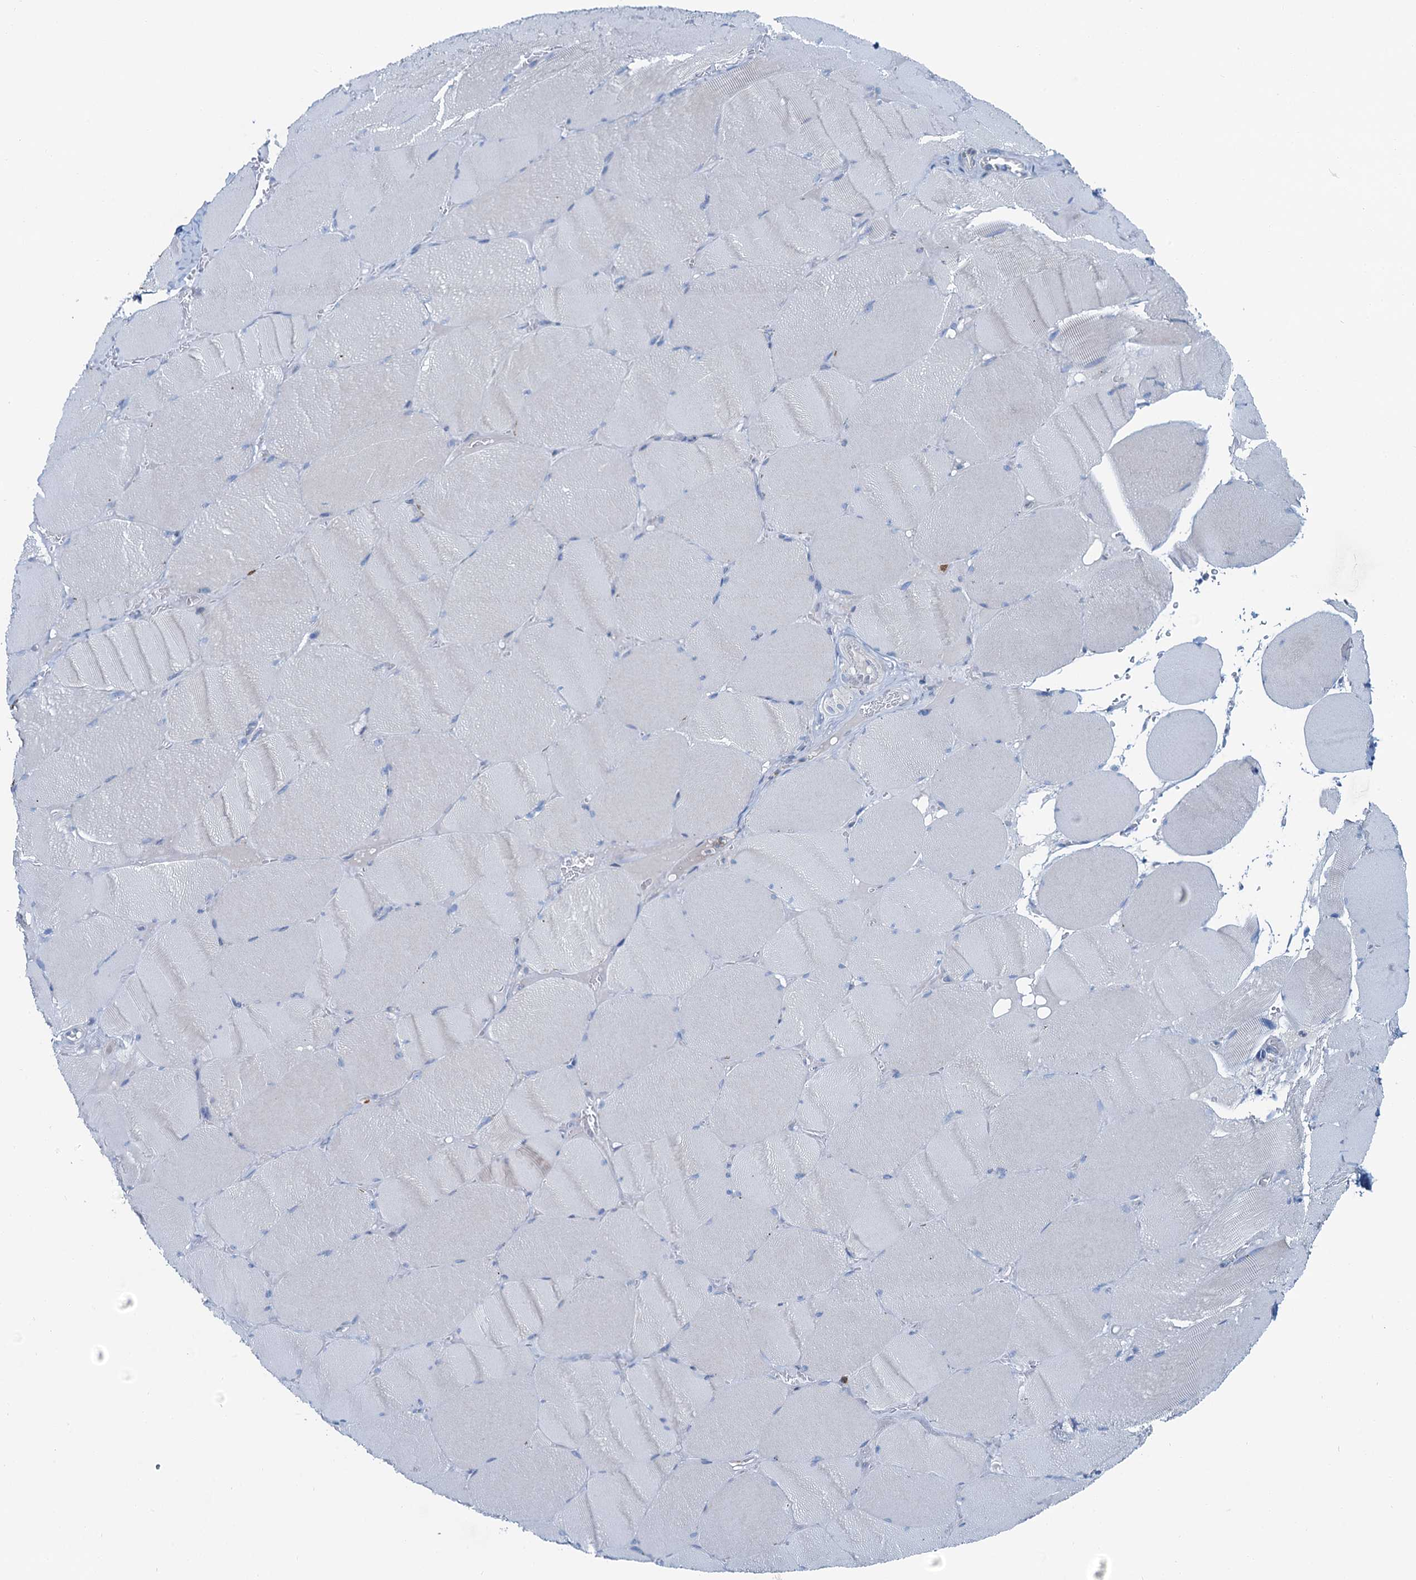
{"staining": {"intensity": "weak", "quantity": "<25%", "location": "cytoplasmic/membranous"}, "tissue": "skeletal muscle", "cell_type": "Myocytes", "image_type": "normal", "snomed": [{"axis": "morphology", "description": "Normal tissue, NOS"}, {"axis": "topography", "description": "Skeletal muscle"}, {"axis": "topography", "description": "Head-Neck"}], "caption": "Unremarkable skeletal muscle was stained to show a protein in brown. There is no significant expression in myocytes. The staining is performed using DAB (3,3'-diaminobenzidine) brown chromogen with nuclei counter-stained in using hematoxylin.", "gene": "ASTE1", "patient": {"sex": "male", "age": 66}}